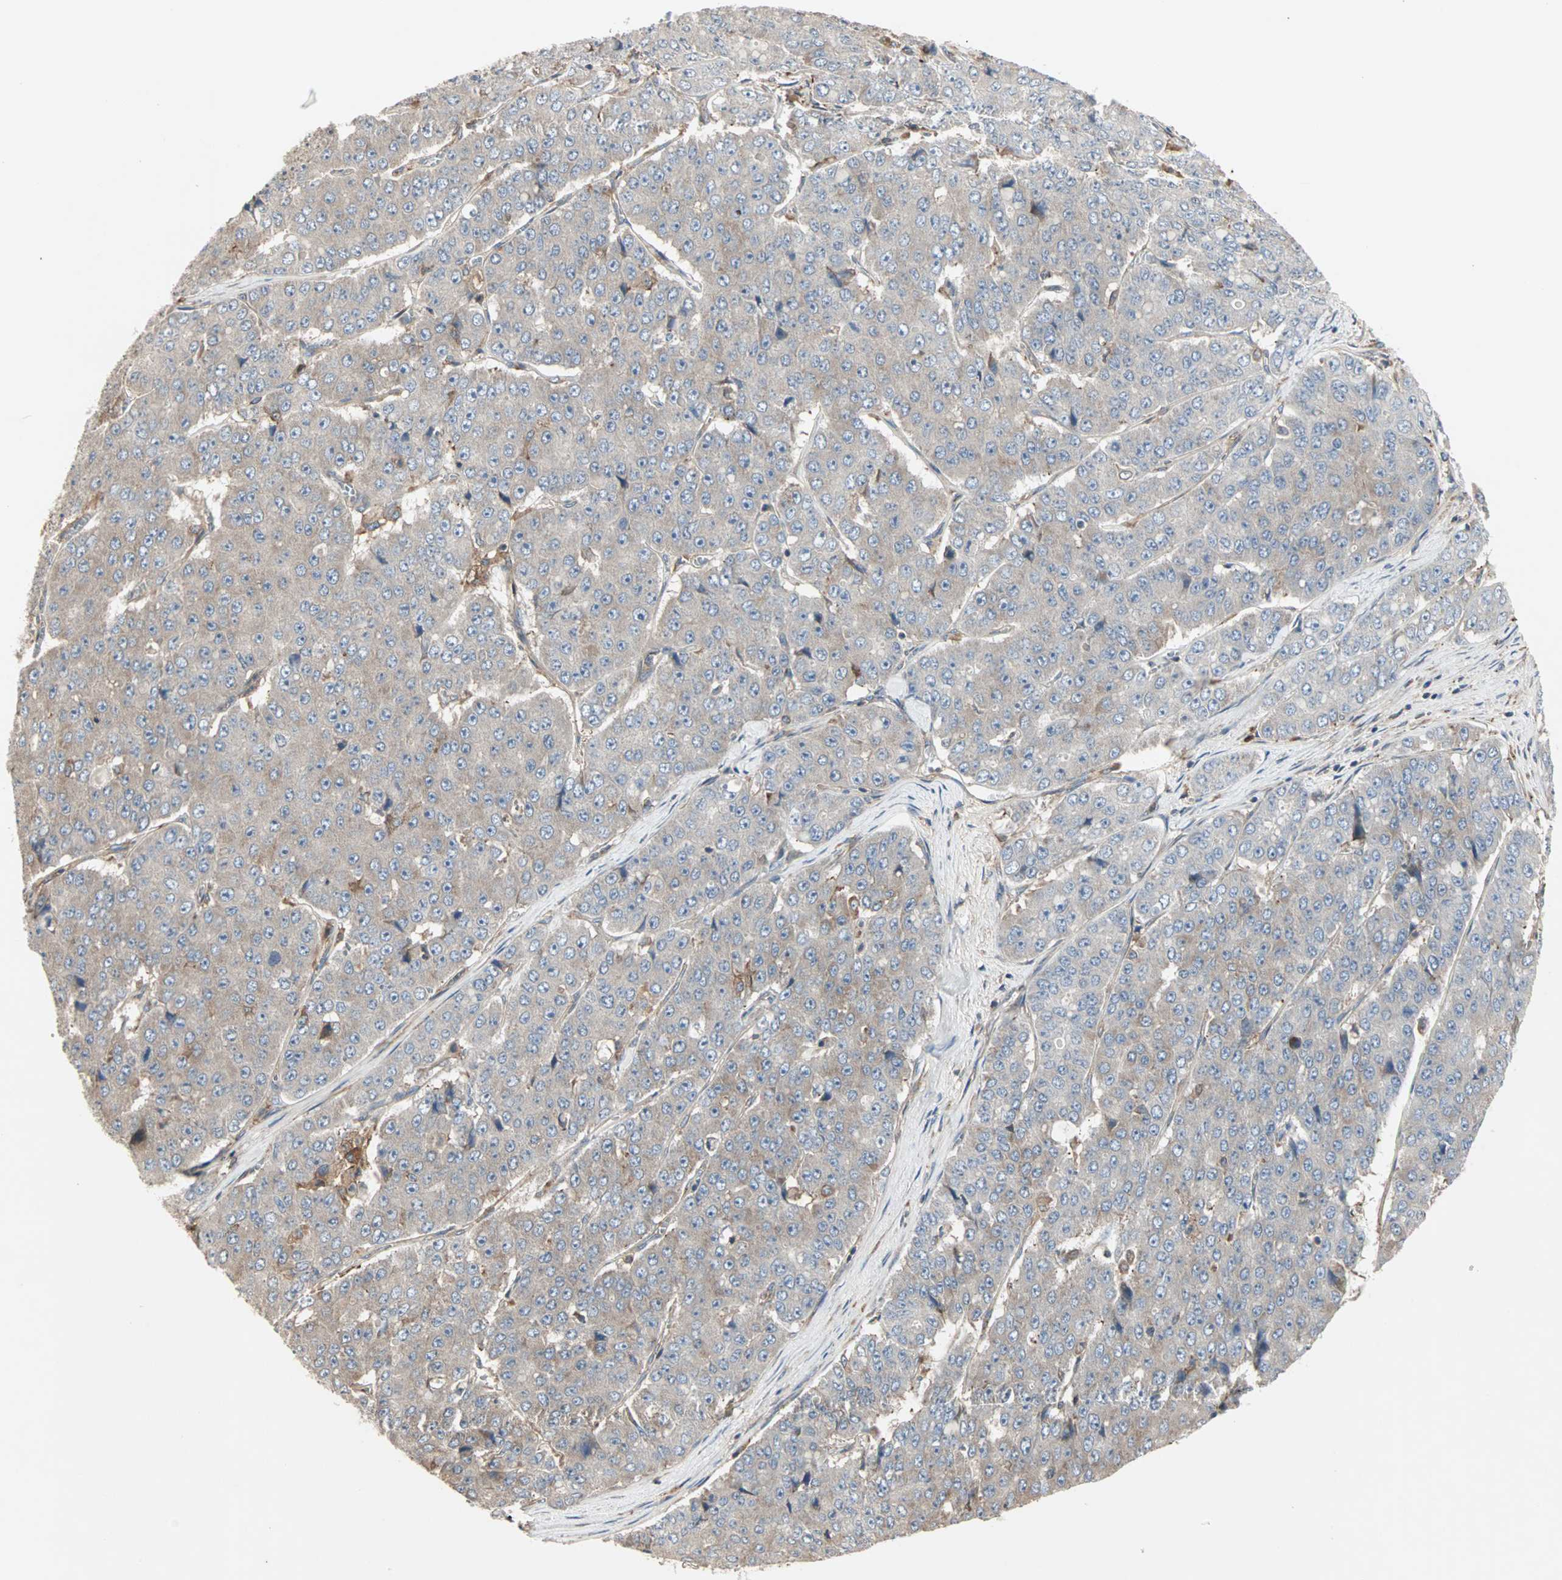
{"staining": {"intensity": "weak", "quantity": ">75%", "location": "cytoplasmic/membranous"}, "tissue": "pancreatic cancer", "cell_type": "Tumor cells", "image_type": "cancer", "snomed": [{"axis": "morphology", "description": "Adenocarcinoma, NOS"}, {"axis": "topography", "description": "Pancreas"}], "caption": "Pancreatic adenocarcinoma stained with a protein marker shows weak staining in tumor cells.", "gene": "GNAI2", "patient": {"sex": "male", "age": 50}}